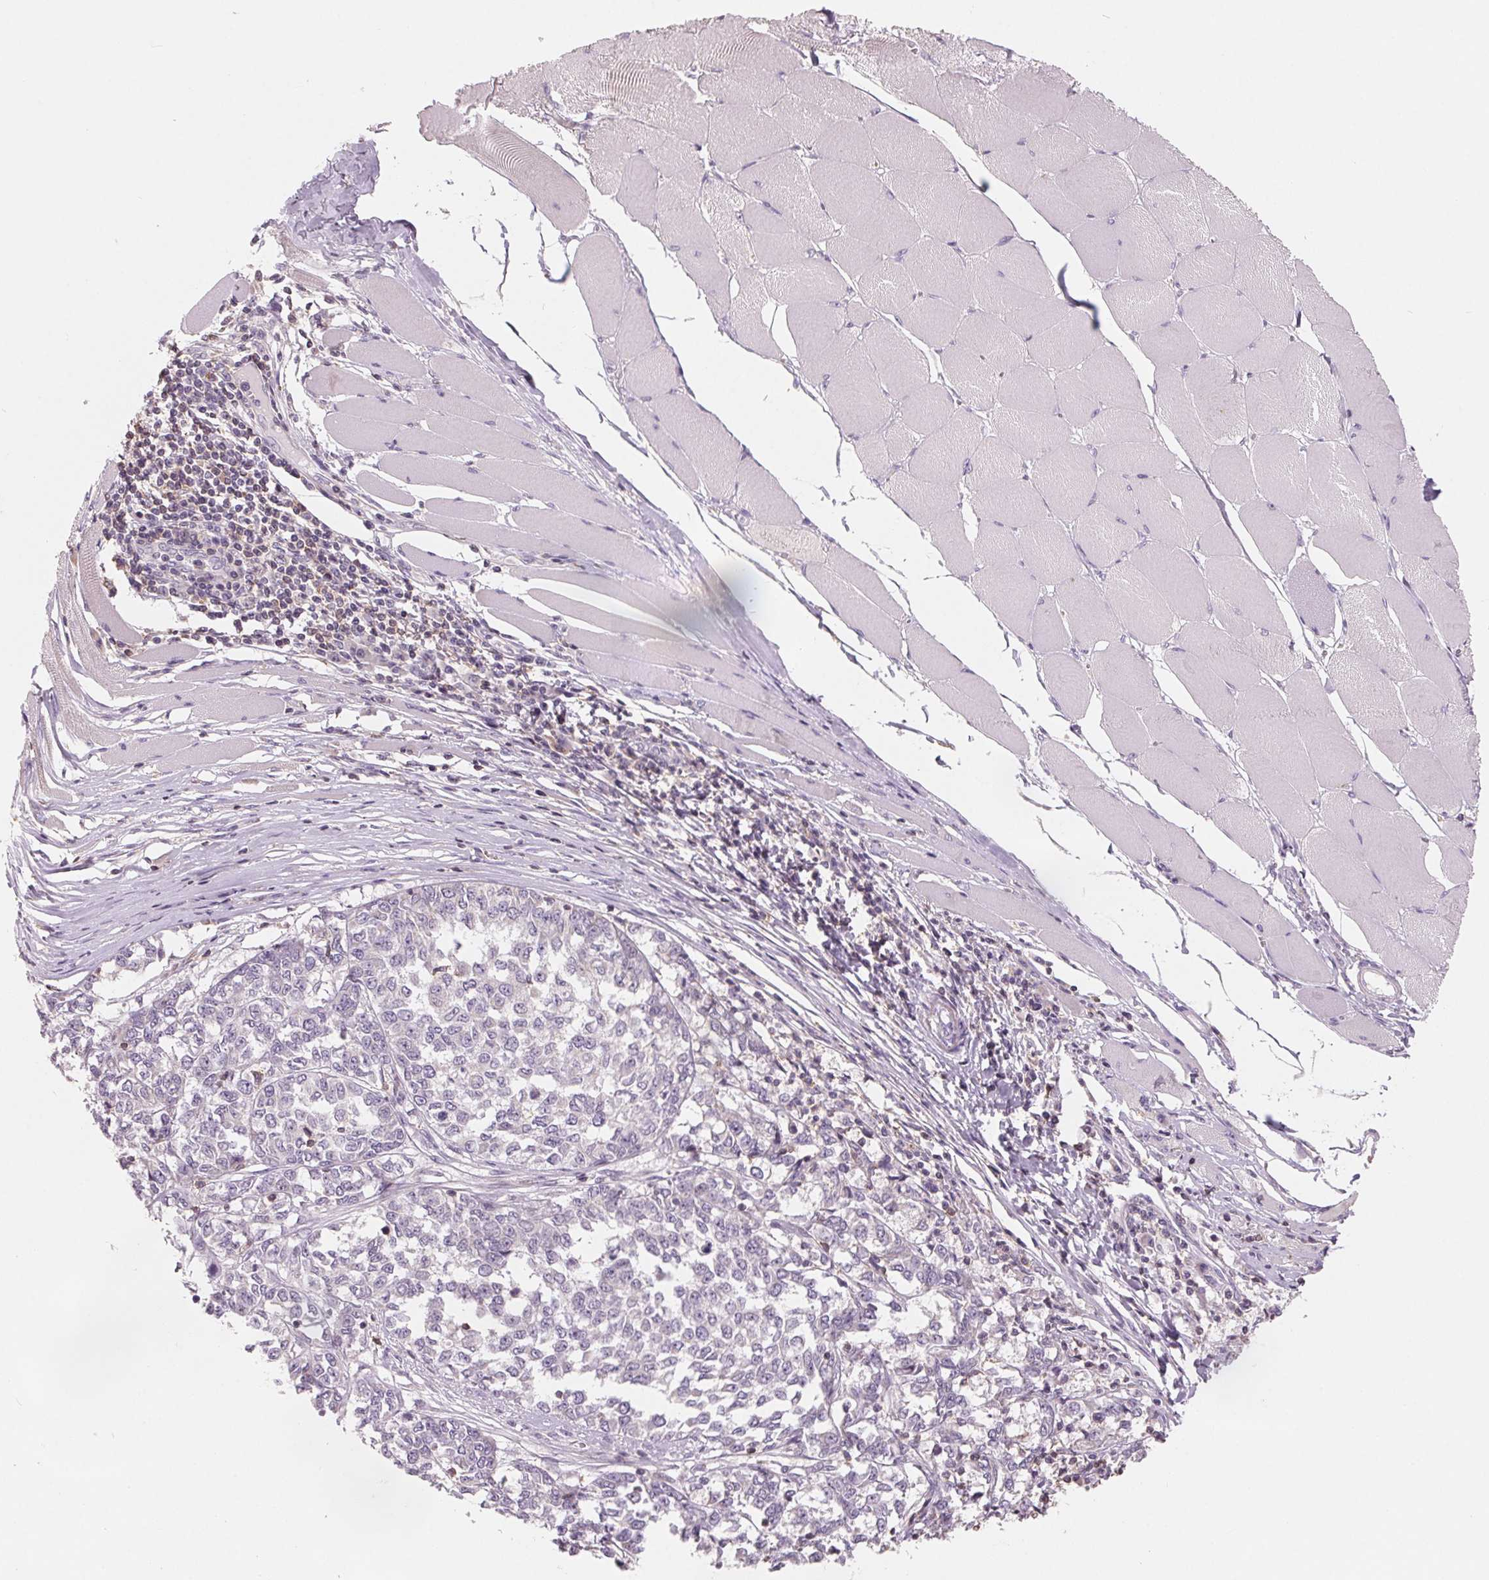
{"staining": {"intensity": "negative", "quantity": "none", "location": "none"}, "tissue": "melanoma", "cell_type": "Tumor cells", "image_type": "cancer", "snomed": [{"axis": "morphology", "description": "Malignant melanoma, NOS"}, {"axis": "topography", "description": "Skin"}], "caption": "This is an immunohistochemistry histopathology image of melanoma. There is no positivity in tumor cells.", "gene": "VTCN1", "patient": {"sex": "female", "age": 72}}